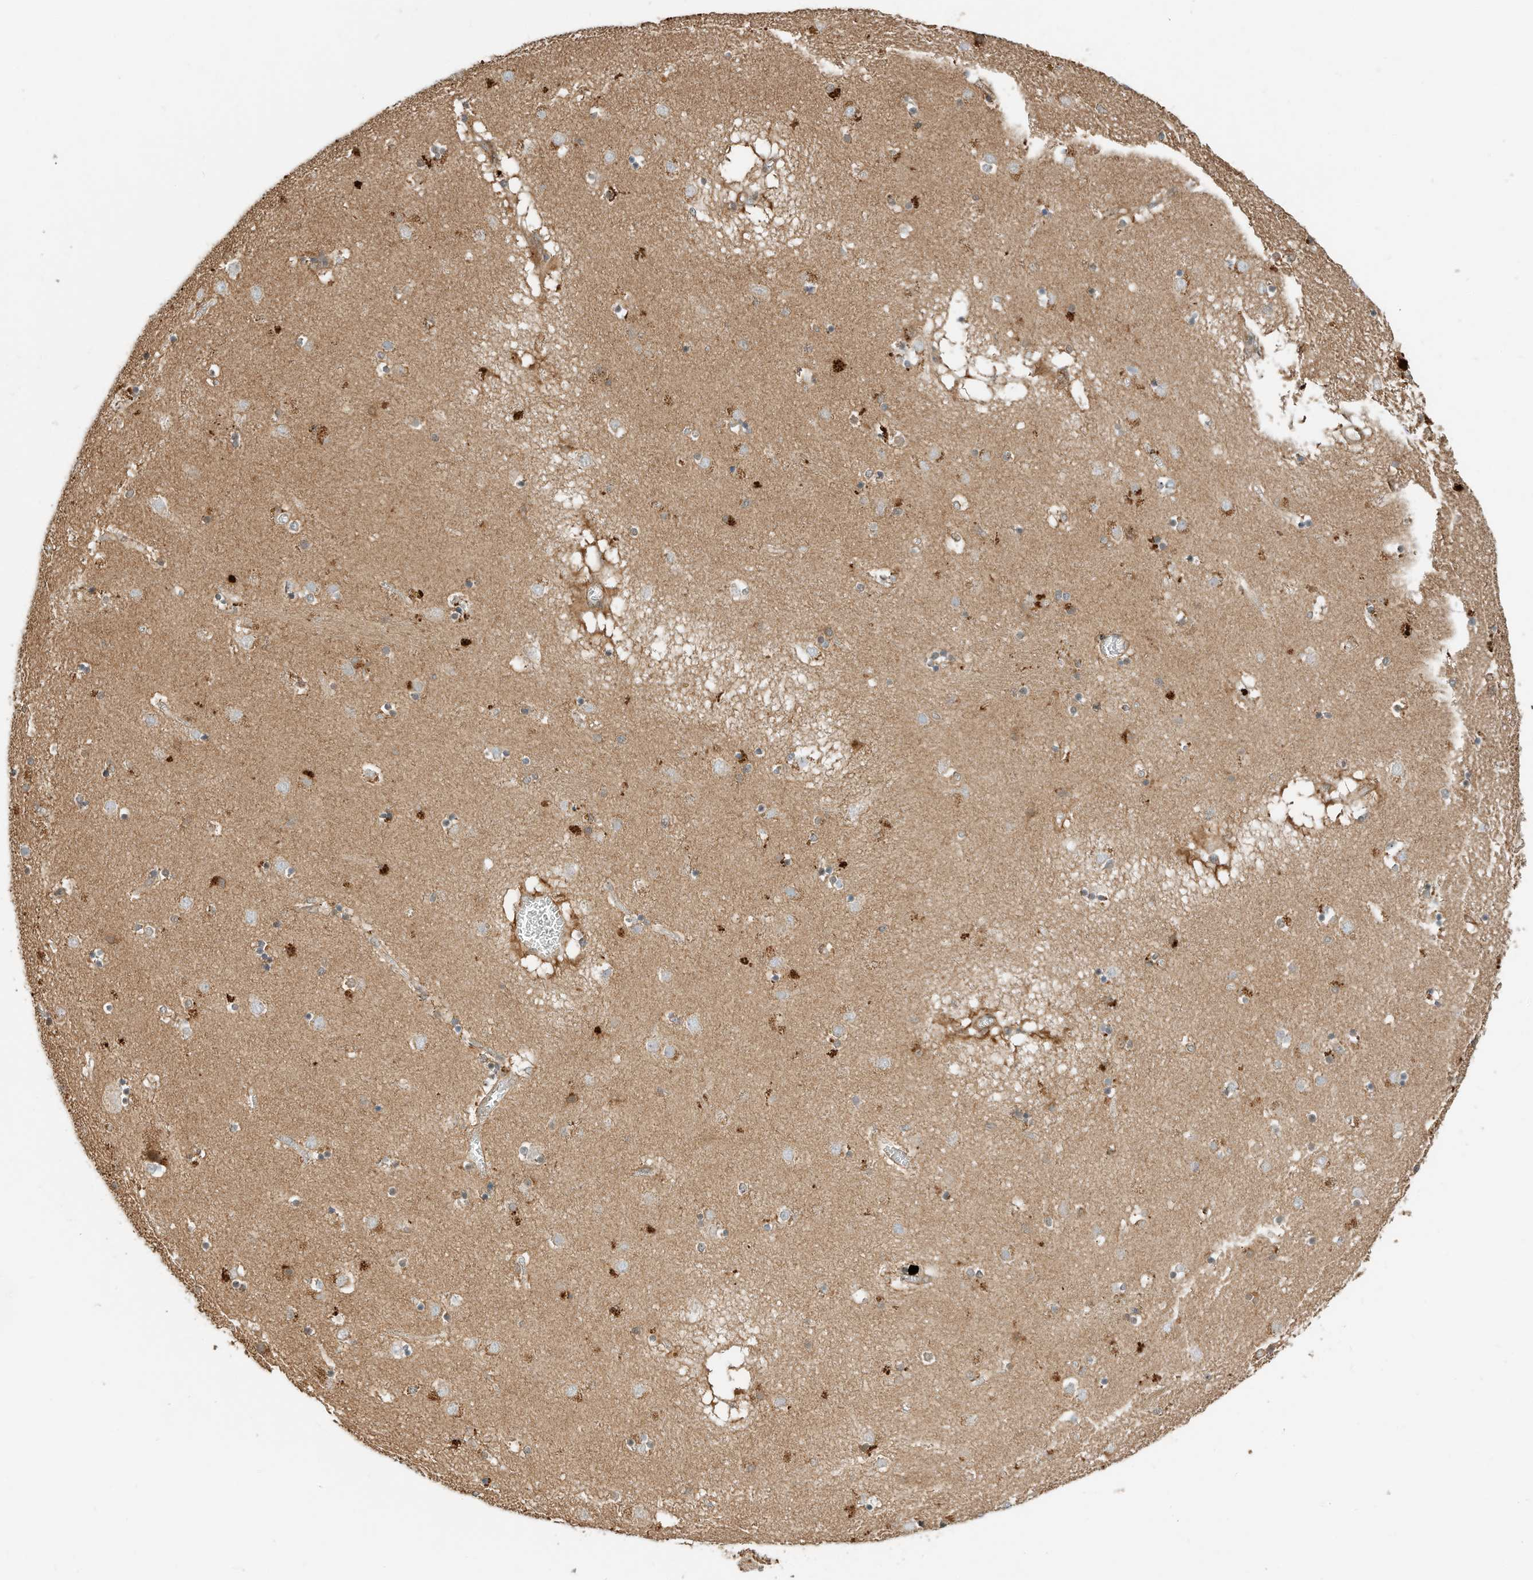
{"staining": {"intensity": "moderate", "quantity": ">75%", "location": "cytoplasmic/membranous"}, "tissue": "caudate", "cell_type": "Glial cells", "image_type": "normal", "snomed": [{"axis": "morphology", "description": "Normal tissue, NOS"}, {"axis": "topography", "description": "Lateral ventricle wall"}], "caption": "Unremarkable caudate demonstrates moderate cytoplasmic/membranous positivity in about >75% of glial cells.", "gene": "CPAMD8", "patient": {"sex": "male", "age": 70}}